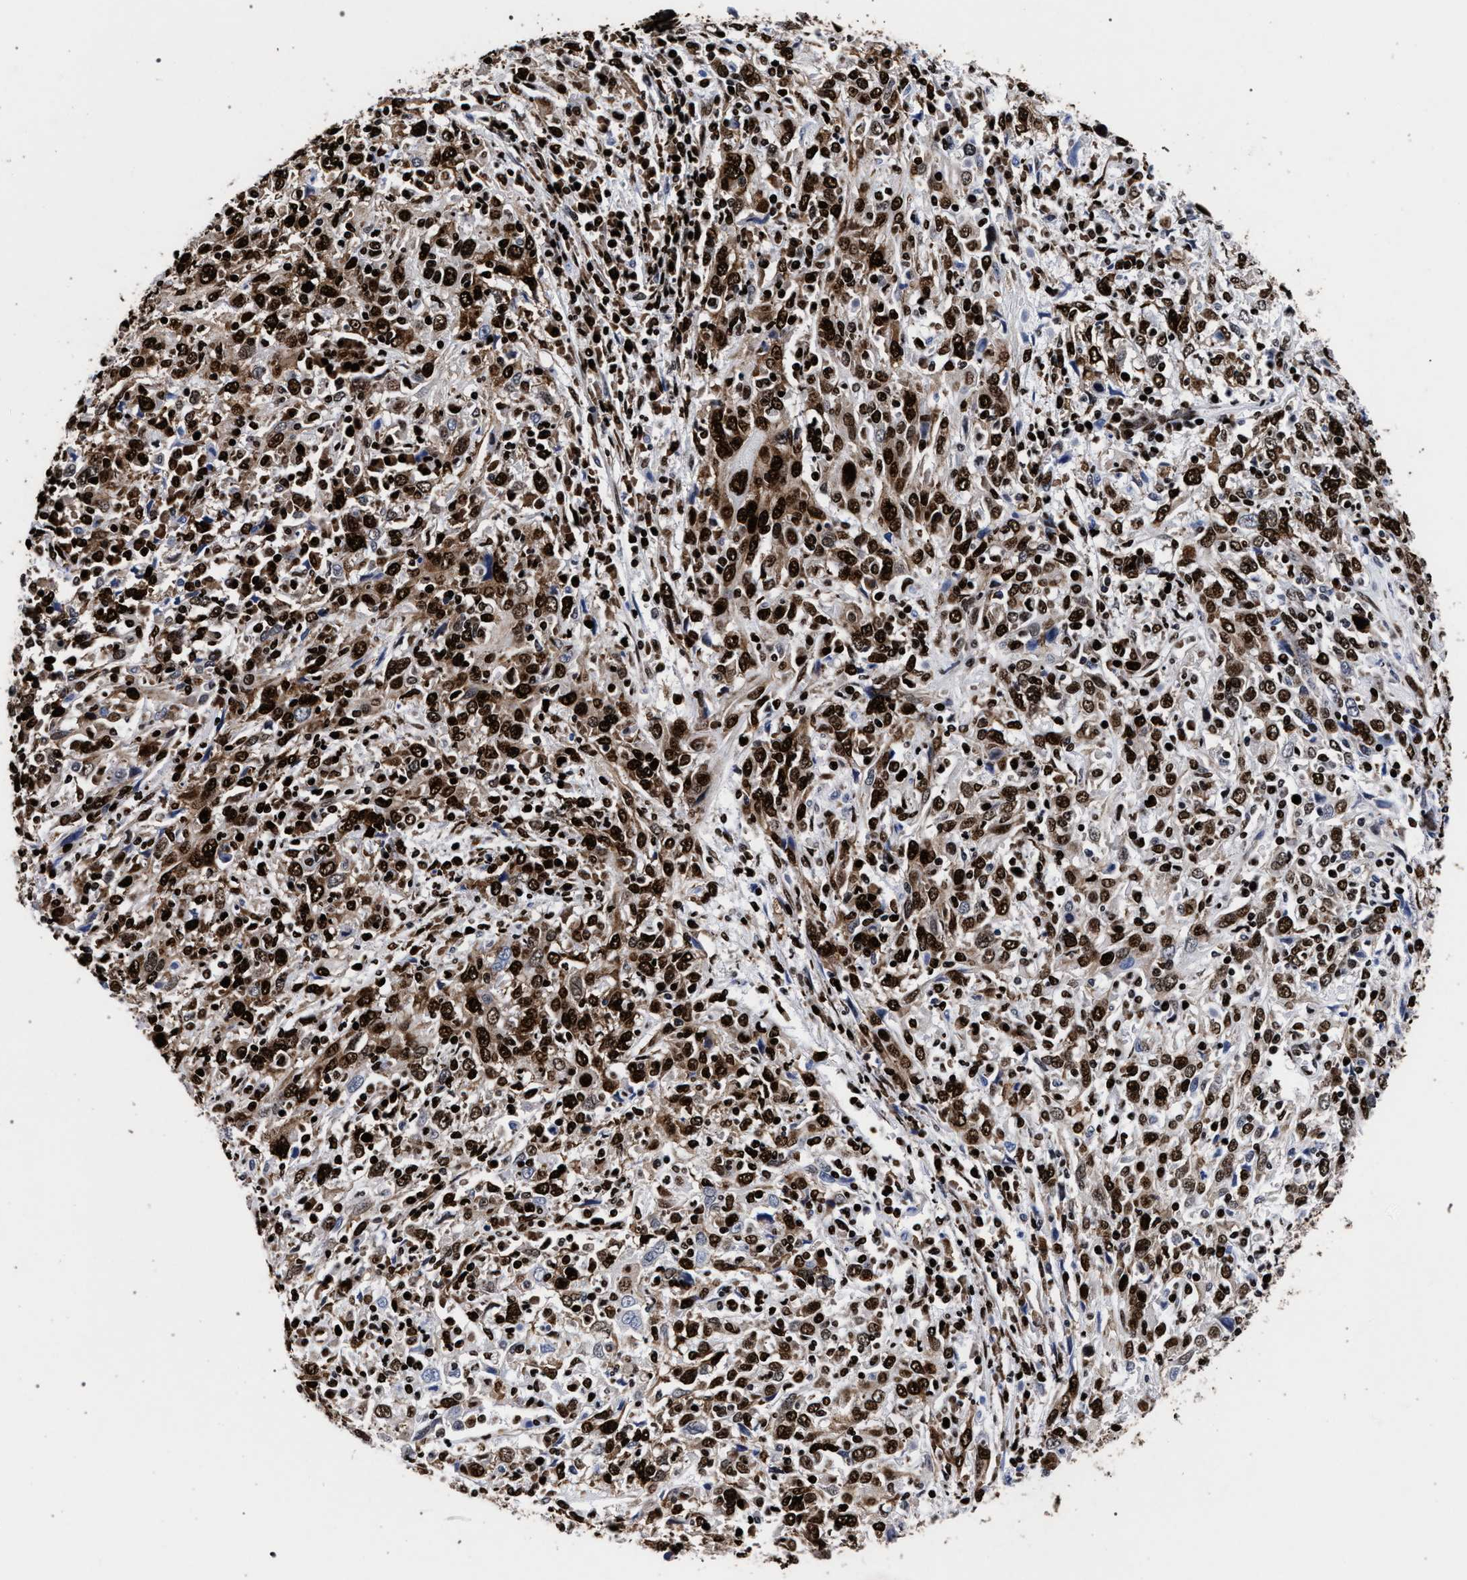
{"staining": {"intensity": "strong", "quantity": ">75%", "location": "cytoplasmic/membranous,nuclear"}, "tissue": "cervical cancer", "cell_type": "Tumor cells", "image_type": "cancer", "snomed": [{"axis": "morphology", "description": "Squamous cell carcinoma, NOS"}, {"axis": "topography", "description": "Cervix"}], "caption": "Protein analysis of cervical cancer tissue displays strong cytoplasmic/membranous and nuclear staining in approximately >75% of tumor cells.", "gene": "HNRNPA1", "patient": {"sex": "female", "age": 46}}